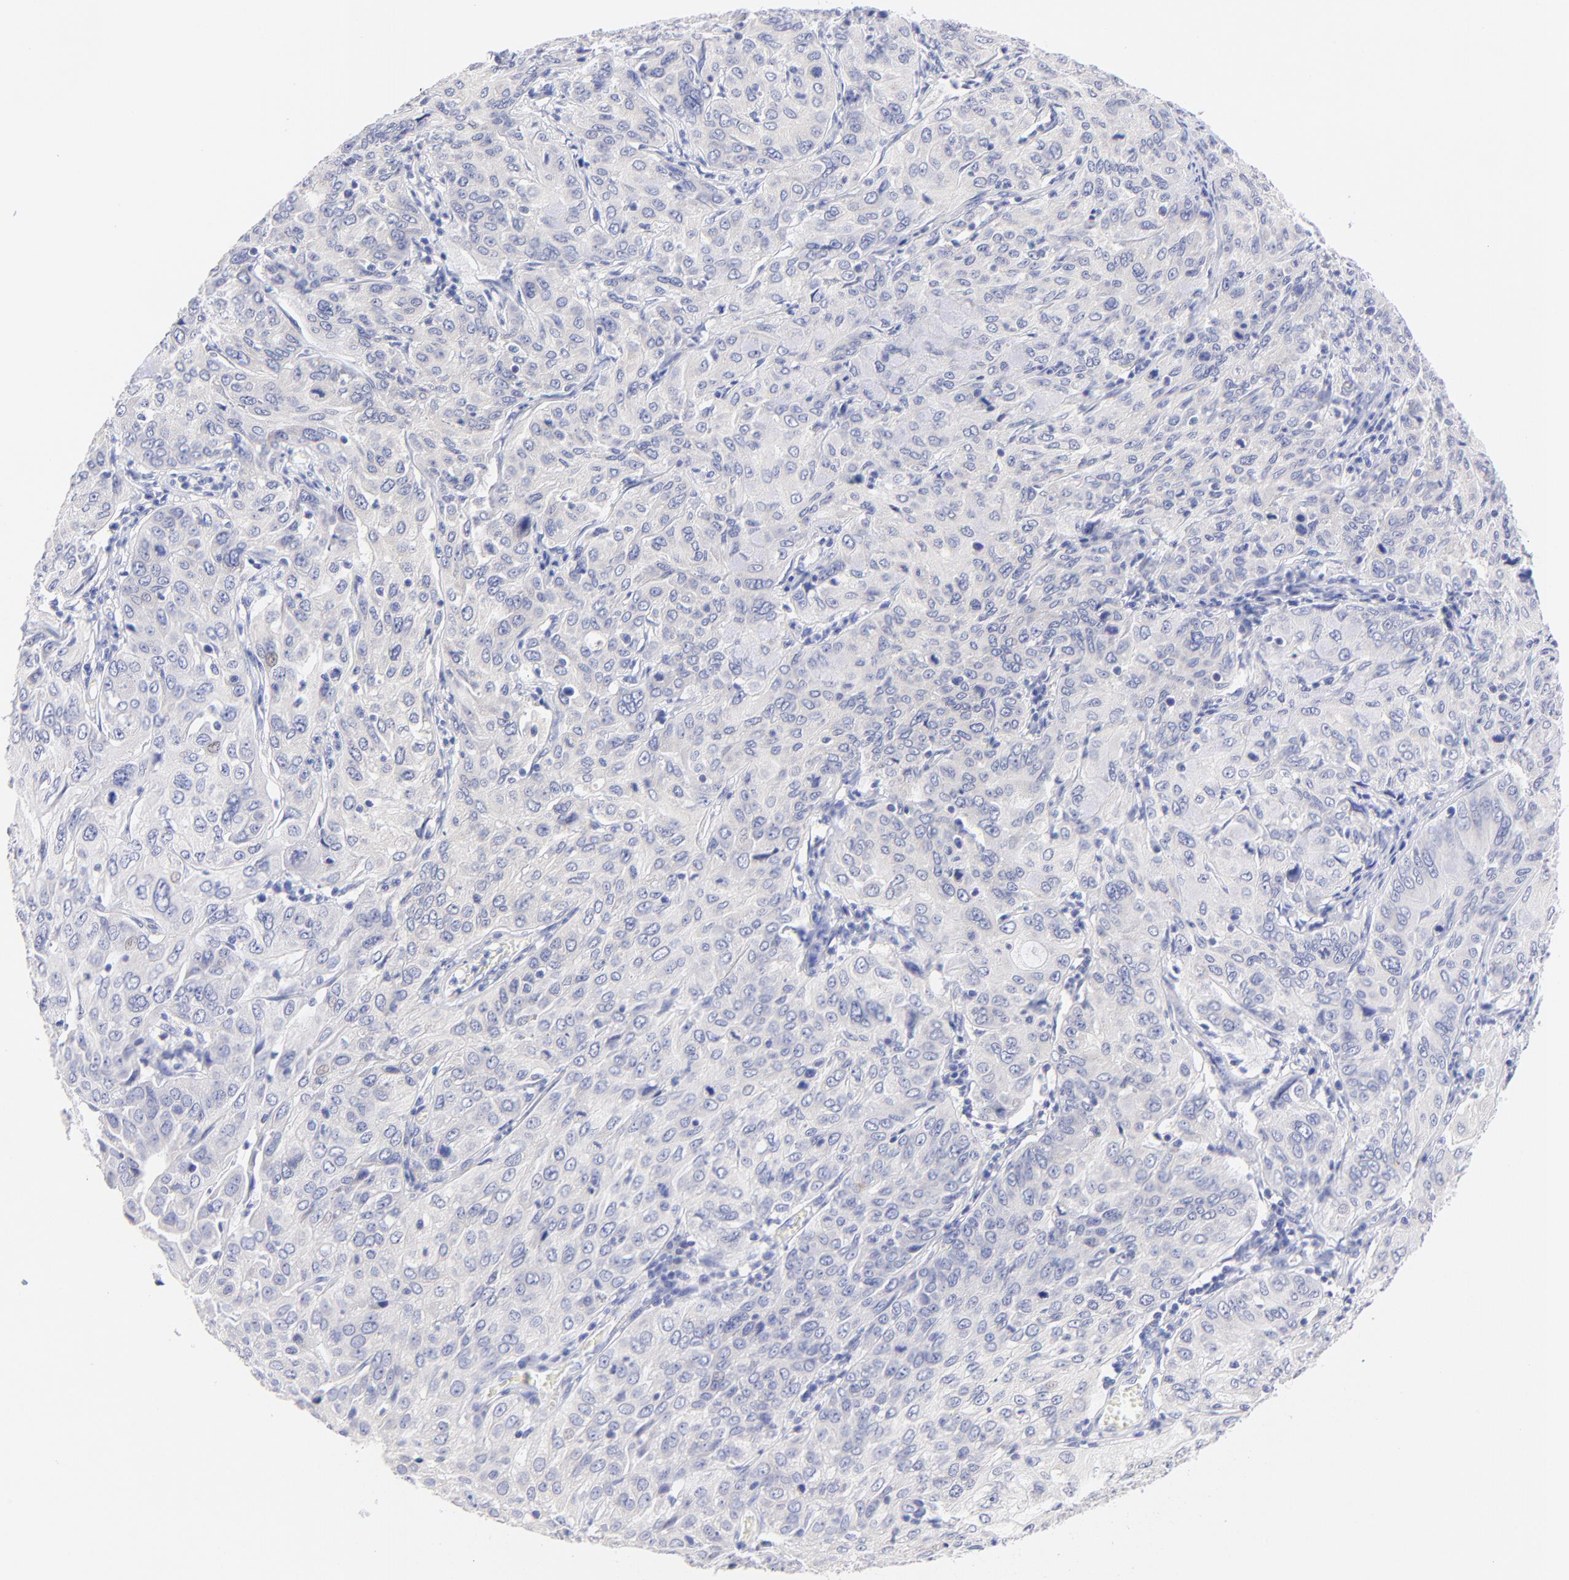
{"staining": {"intensity": "negative", "quantity": "none", "location": "none"}, "tissue": "cervical cancer", "cell_type": "Tumor cells", "image_type": "cancer", "snomed": [{"axis": "morphology", "description": "Squamous cell carcinoma, NOS"}, {"axis": "topography", "description": "Cervix"}], "caption": "Cervical squamous cell carcinoma was stained to show a protein in brown. There is no significant staining in tumor cells.", "gene": "EBP", "patient": {"sex": "female", "age": 38}}